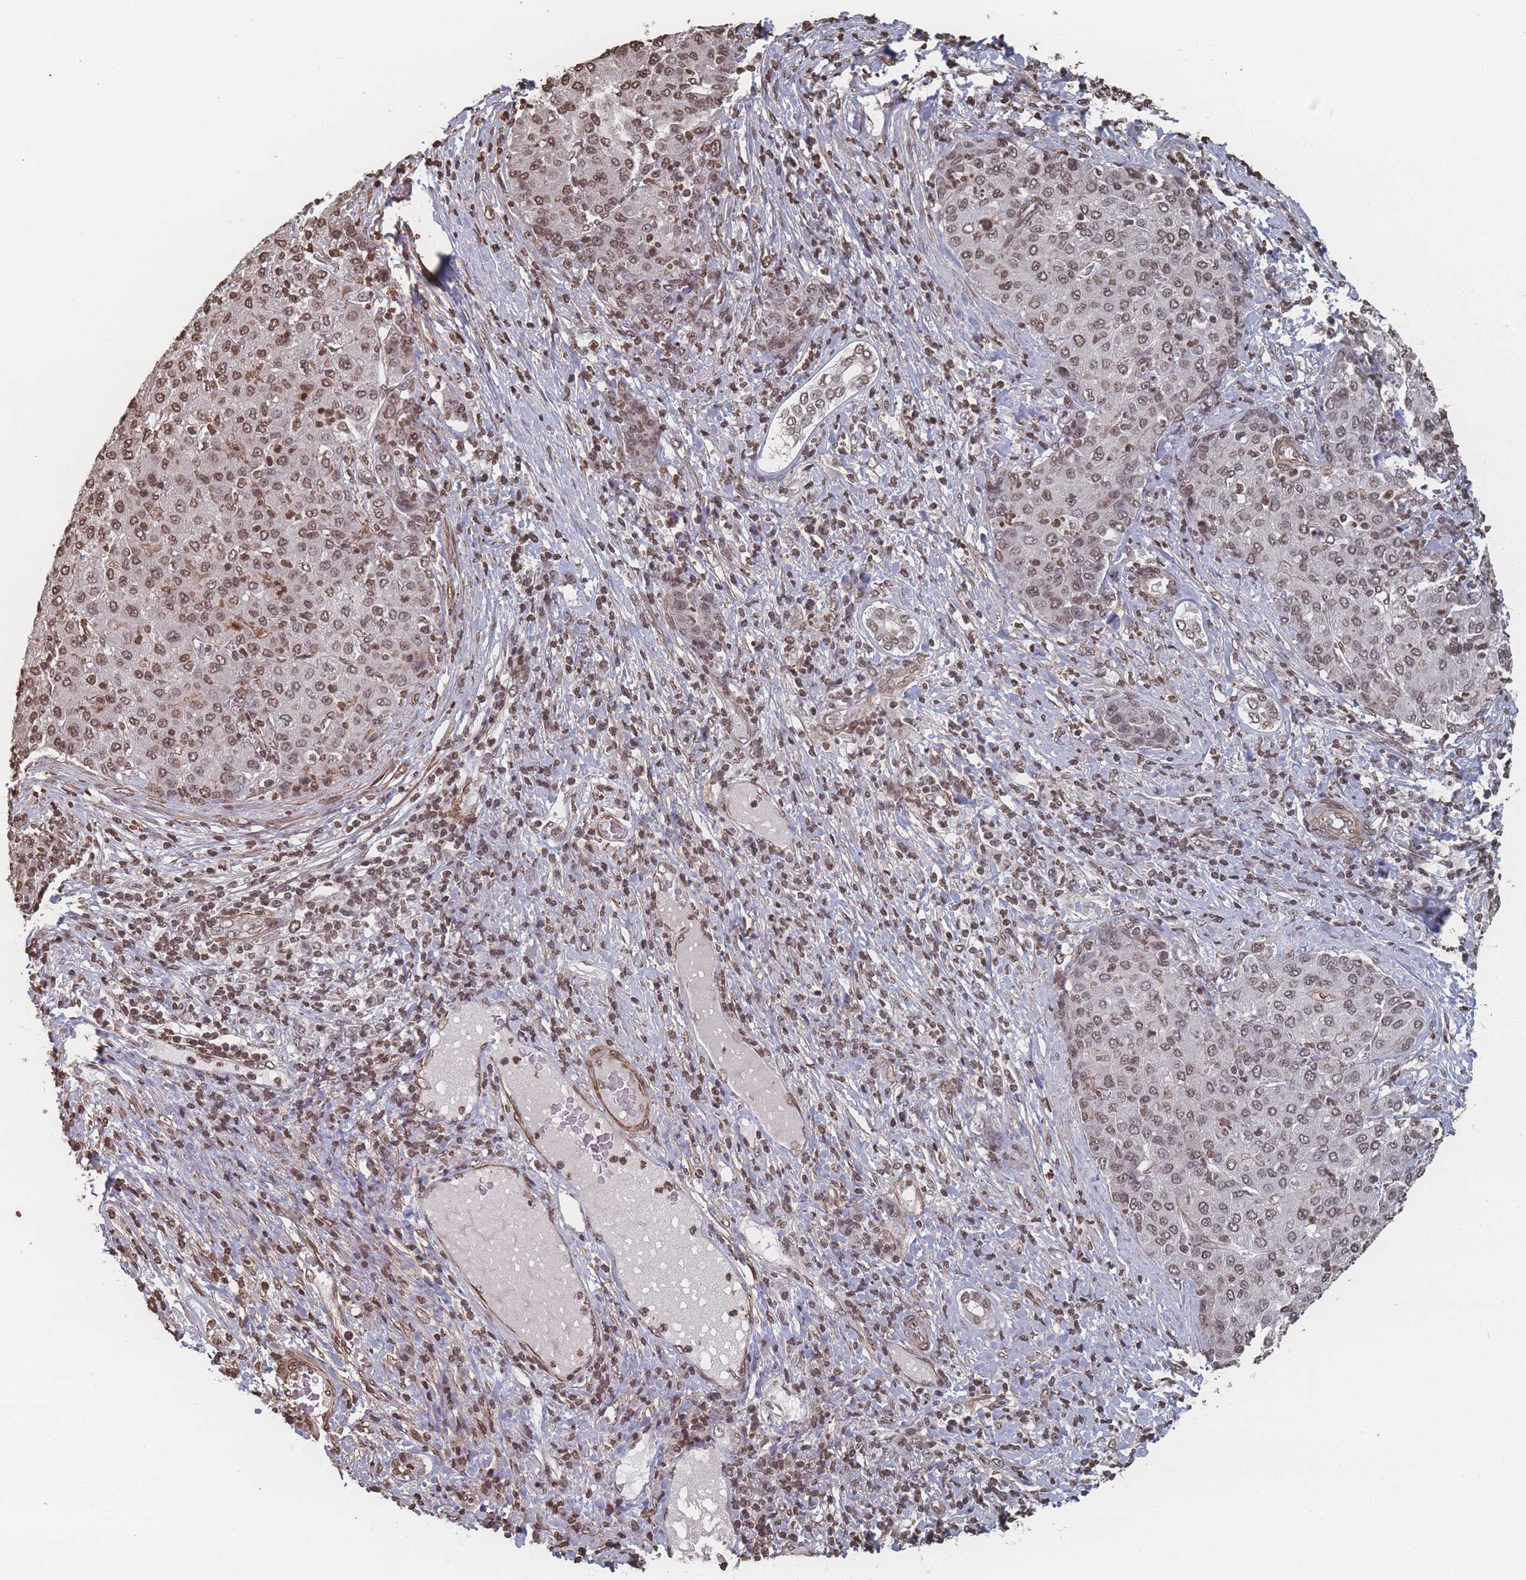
{"staining": {"intensity": "moderate", "quantity": ">75%", "location": "nuclear"}, "tissue": "liver cancer", "cell_type": "Tumor cells", "image_type": "cancer", "snomed": [{"axis": "morphology", "description": "Carcinoma, Hepatocellular, NOS"}, {"axis": "topography", "description": "Liver"}], "caption": "Protein expression analysis of human liver cancer reveals moderate nuclear expression in about >75% of tumor cells. (Stains: DAB in brown, nuclei in blue, Microscopy: brightfield microscopy at high magnification).", "gene": "PLEKHG5", "patient": {"sex": "male", "age": 65}}